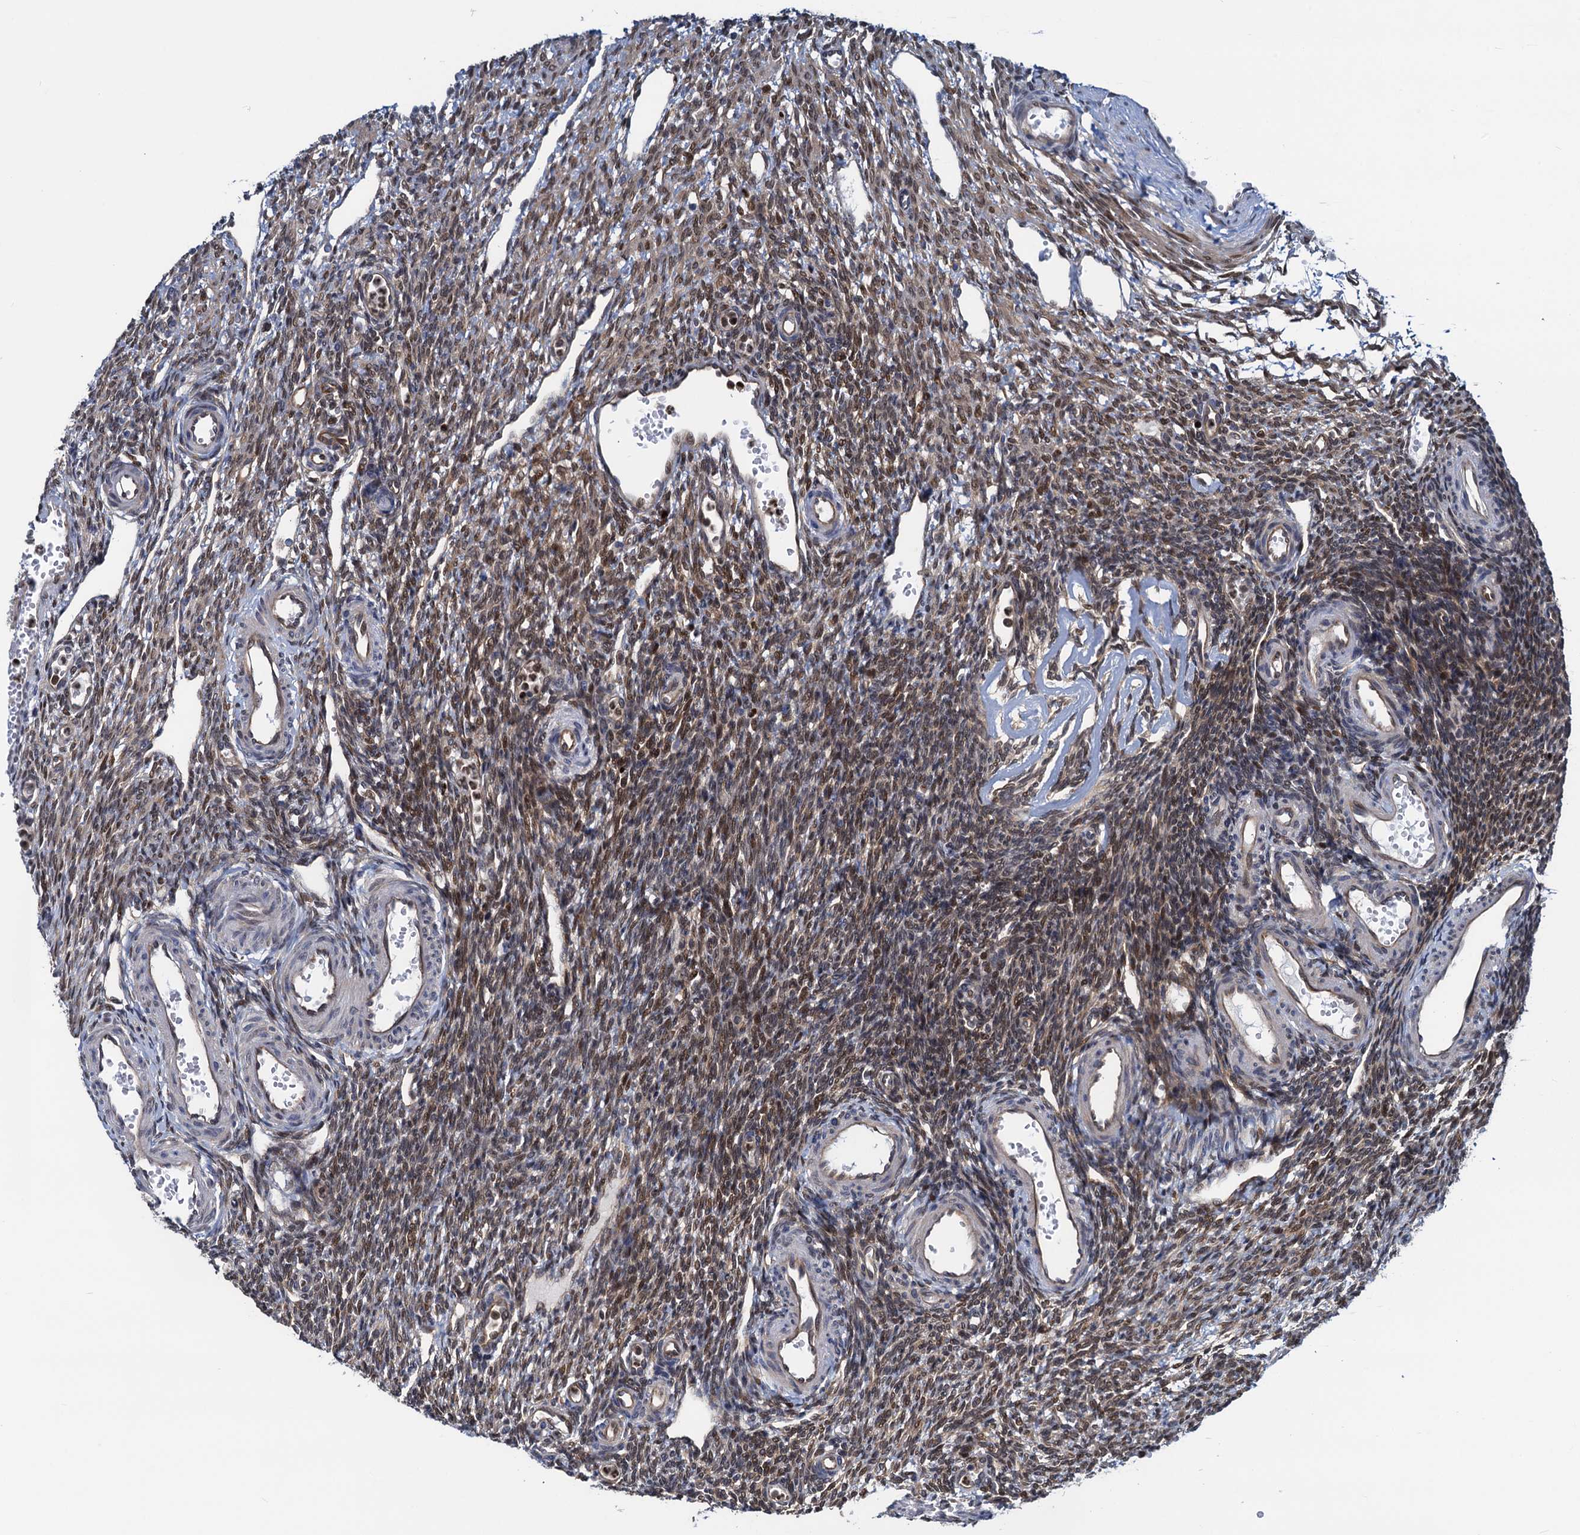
{"staining": {"intensity": "moderate", "quantity": ">75%", "location": "cytoplasmic/membranous"}, "tissue": "ovary", "cell_type": "Follicle cells", "image_type": "normal", "snomed": [{"axis": "morphology", "description": "Normal tissue, NOS"}, {"axis": "morphology", "description": "Cyst, NOS"}, {"axis": "topography", "description": "Ovary"}], "caption": "Immunohistochemistry (IHC) histopathology image of normal ovary: human ovary stained using immunohistochemistry (IHC) exhibits medium levels of moderate protein expression localized specifically in the cytoplasmic/membranous of follicle cells, appearing as a cytoplasmic/membranous brown color.", "gene": "RNF125", "patient": {"sex": "female", "age": 33}}